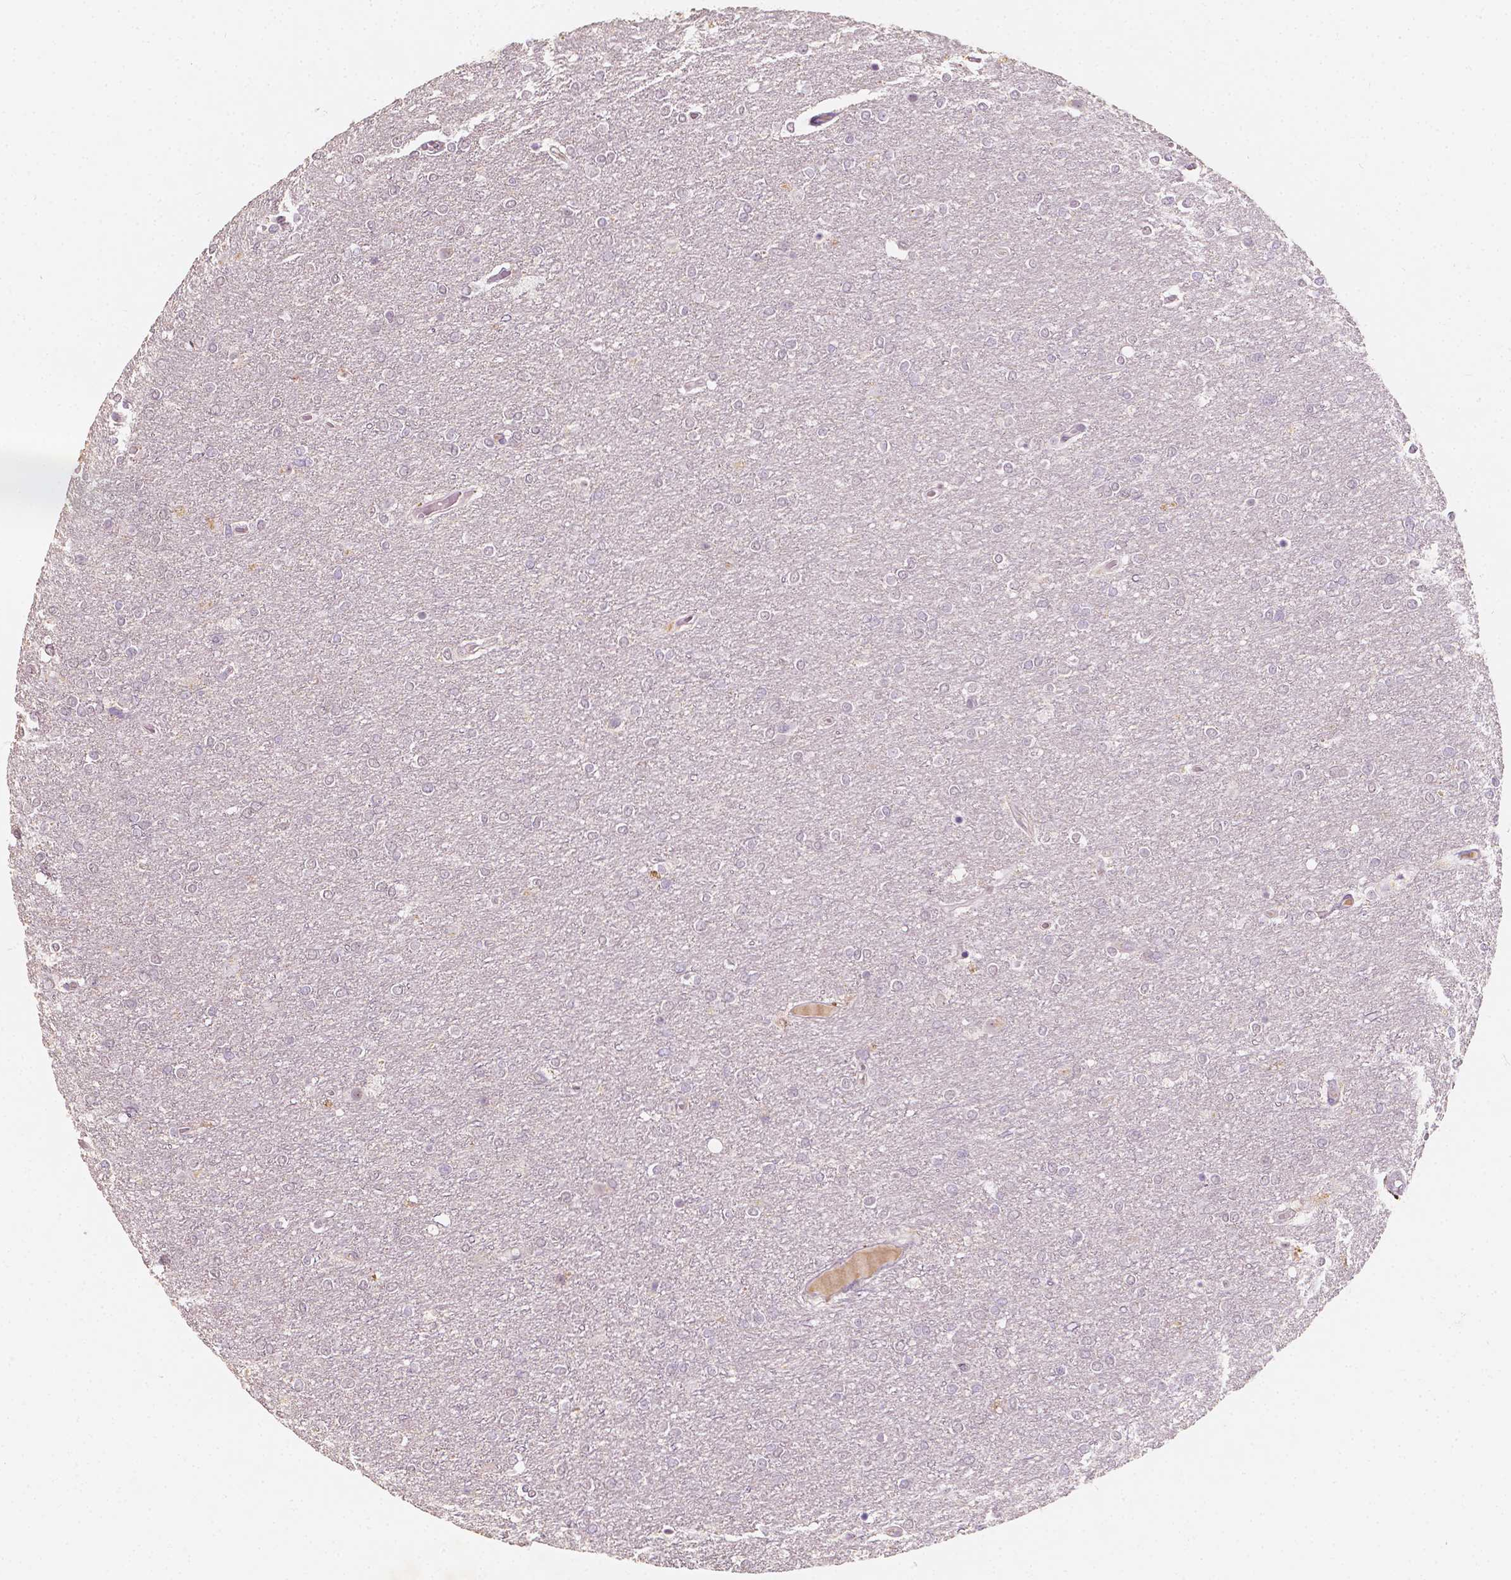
{"staining": {"intensity": "negative", "quantity": "none", "location": "none"}, "tissue": "glioma", "cell_type": "Tumor cells", "image_type": "cancer", "snomed": [{"axis": "morphology", "description": "Glioma, malignant, High grade"}, {"axis": "topography", "description": "Brain"}], "caption": "Immunohistochemistry (IHC) micrograph of neoplastic tissue: human glioma stained with DAB (3,3'-diaminobenzidine) shows no significant protein staining in tumor cells. (Brightfield microscopy of DAB (3,3'-diaminobenzidine) IHC at high magnification).", "gene": "SOX15", "patient": {"sex": "female", "age": 61}}